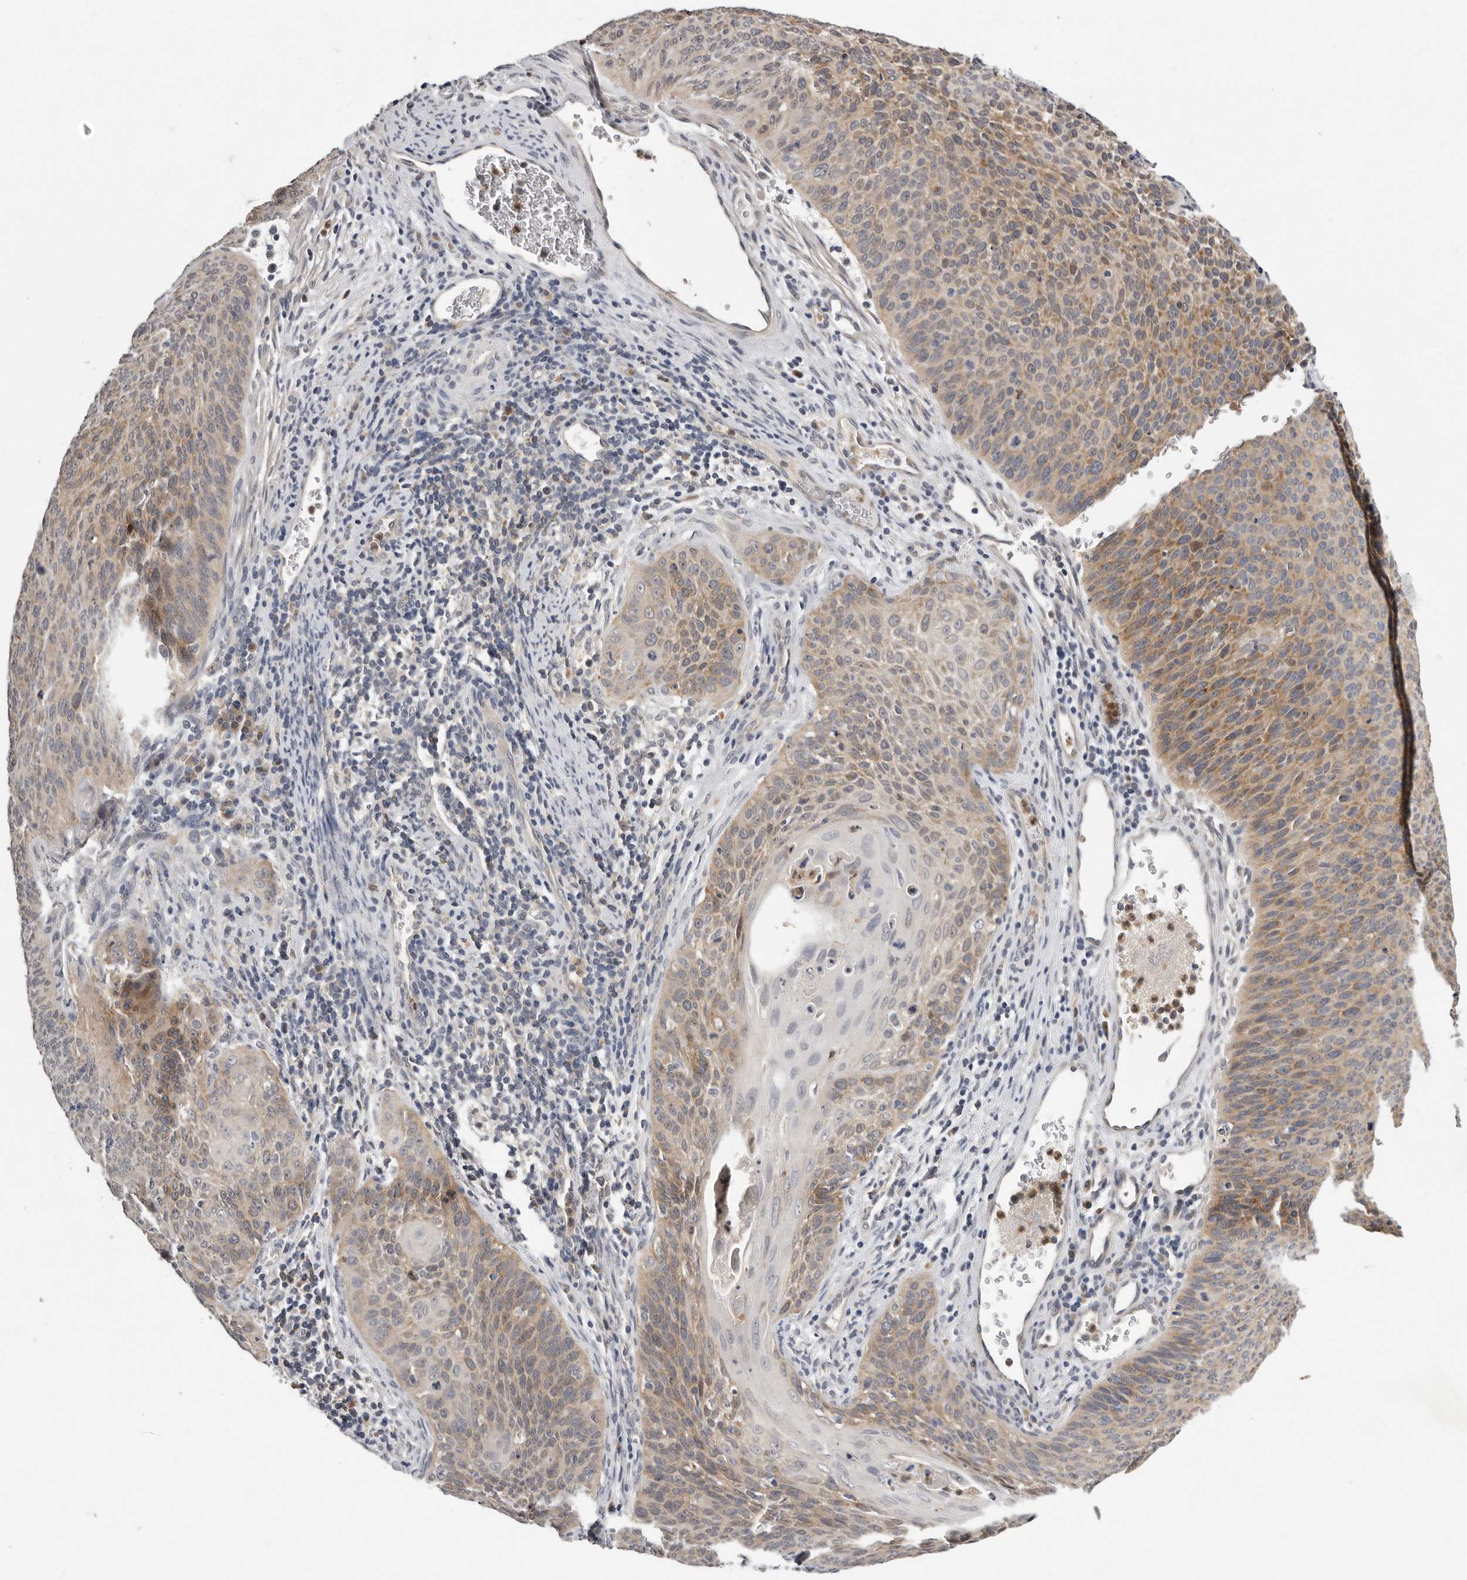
{"staining": {"intensity": "moderate", "quantity": "25%-75%", "location": "cytoplasmic/membranous"}, "tissue": "cervical cancer", "cell_type": "Tumor cells", "image_type": "cancer", "snomed": [{"axis": "morphology", "description": "Squamous cell carcinoma, NOS"}, {"axis": "topography", "description": "Cervix"}], "caption": "Squamous cell carcinoma (cervical) tissue demonstrates moderate cytoplasmic/membranous positivity in about 25%-75% of tumor cells, visualized by immunohistochemistry.", "gene": "RALGPS2", "patient": {"sex": "female", "age": 55}}